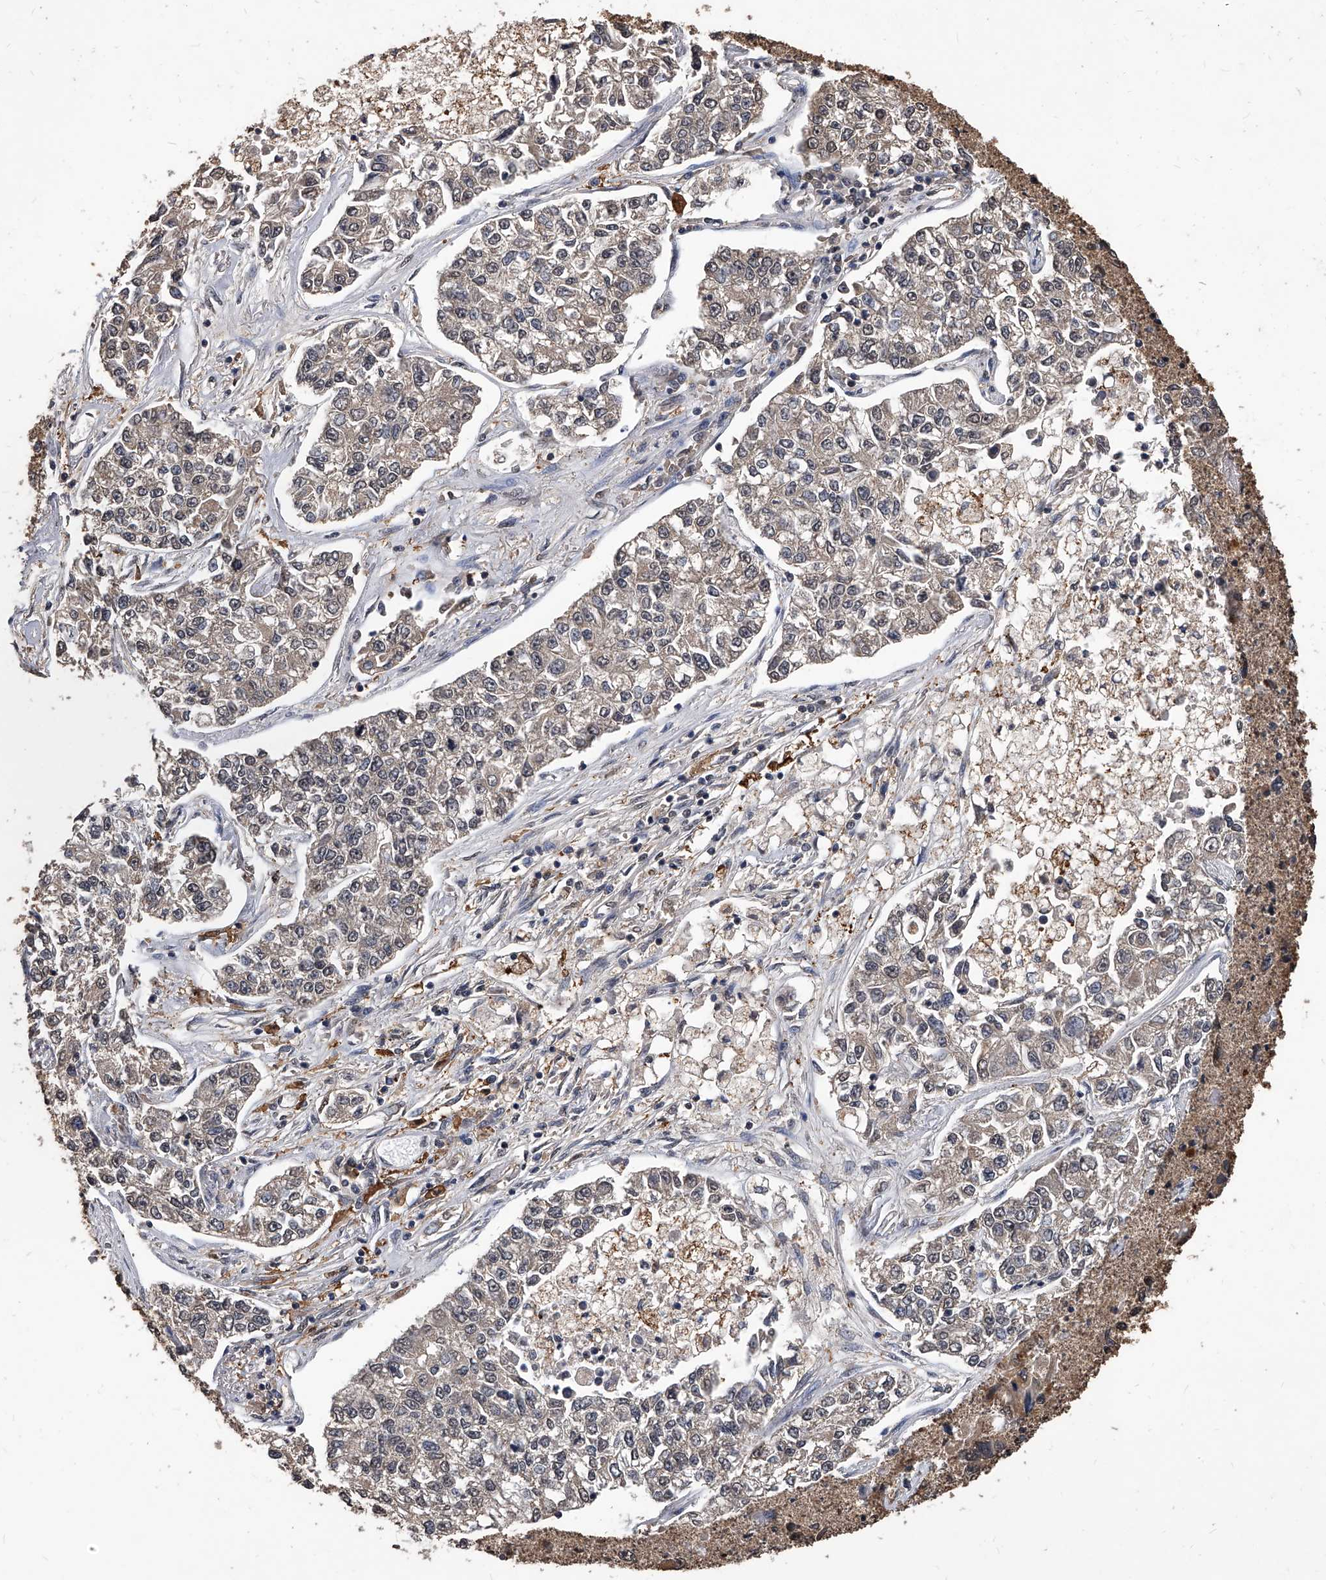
{"staining": {"intensity": "negative", "quantity": "none", "location": "none"}, "tissue": "lung cancer", "cell_type": "Tumor cells", "image_type": "cancer", "snomed": [{"axis": "morphology", "description": "Adenocarcinoma, NOS"}, {"axis": "topography", "description": "Lung"}], "caption": "Tumor cells show no significant protein staining in lung cancer.", "gene": "FBXL4", "patient": {"sex": "male", "age": 49}}